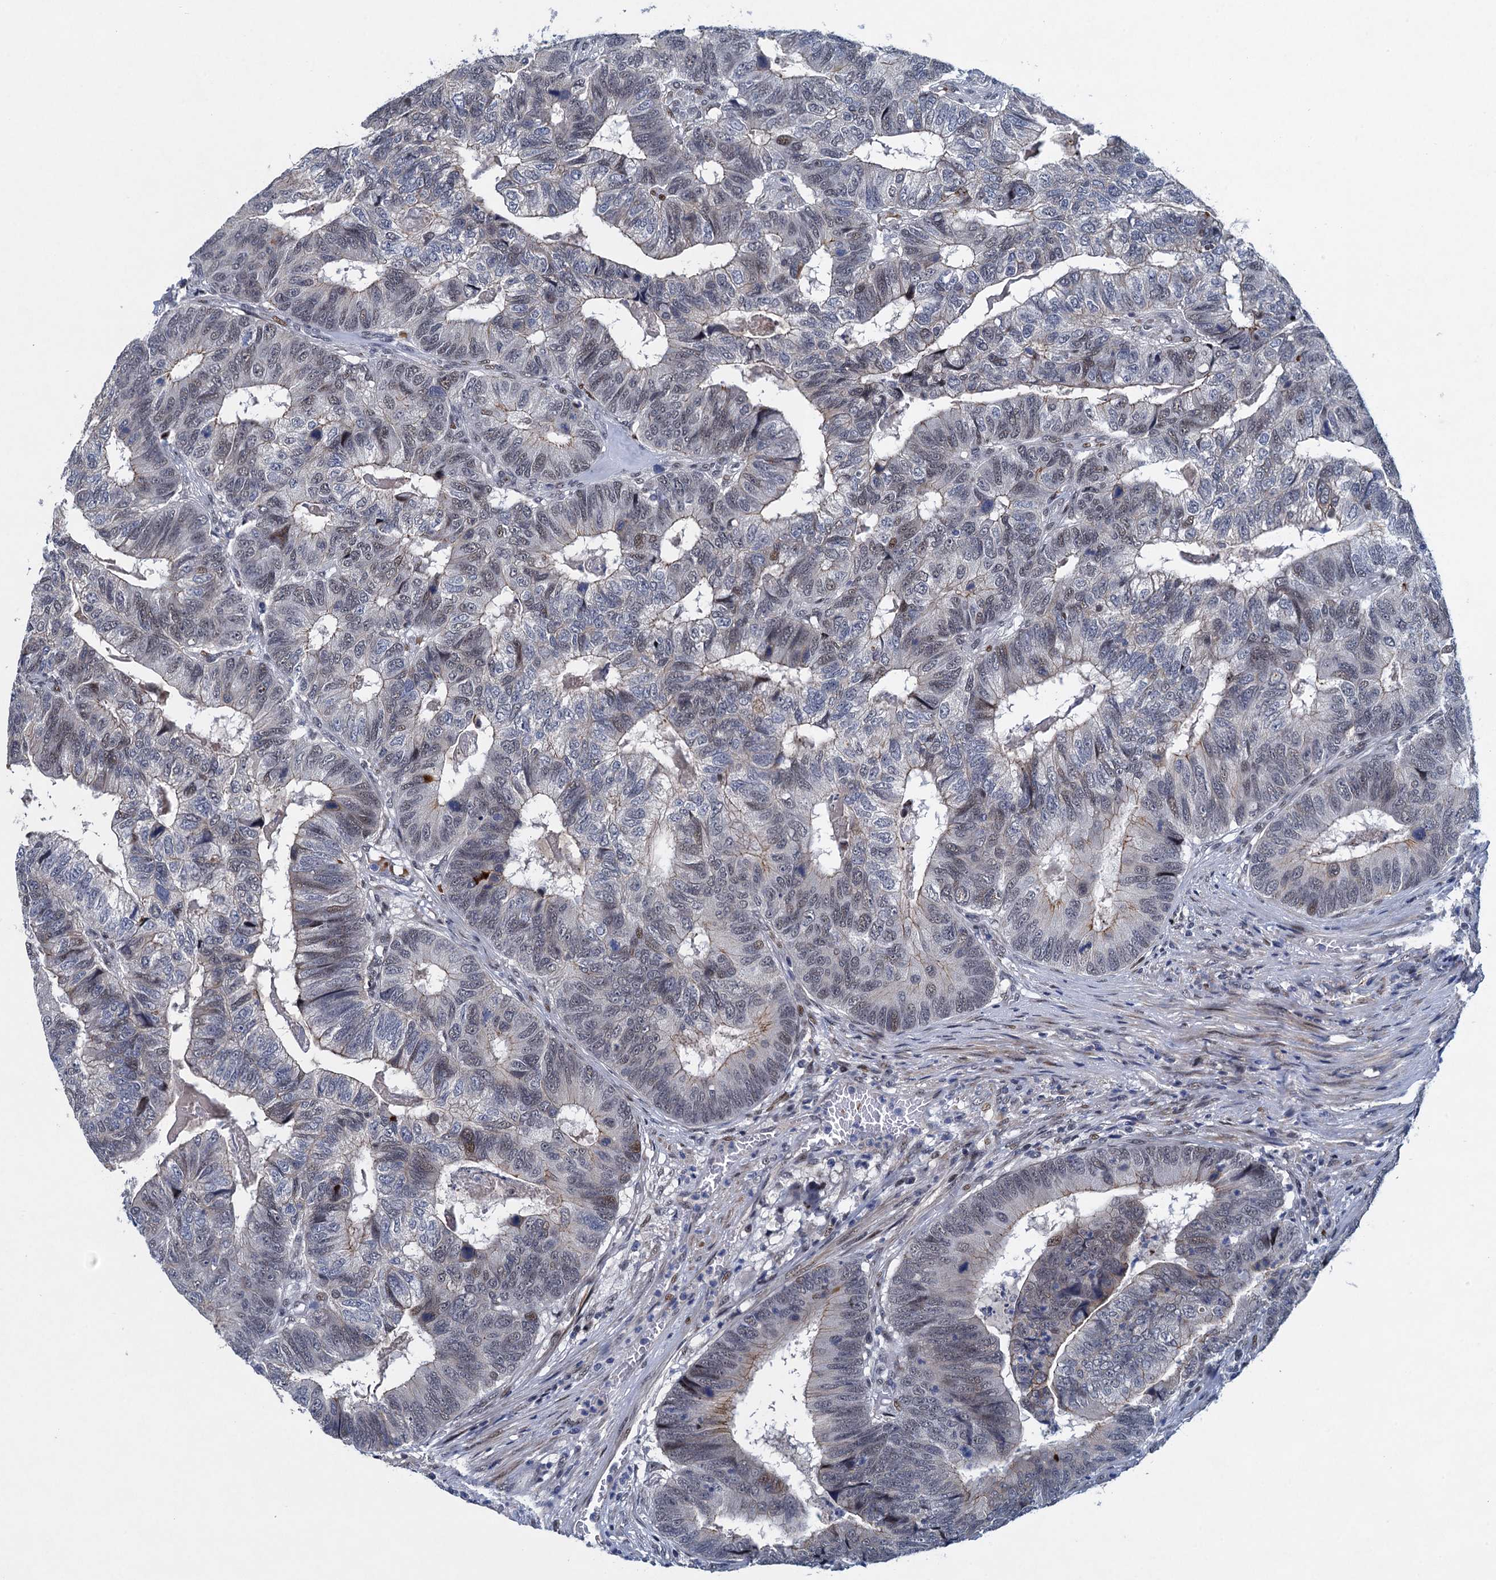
{"staining": {"intensity": "weak", "quantity": "<25%", "location": "cytoplasmic/membranous,nuclear"}, "tissue": "colorectal cancer", "cell_type": "Tumor cells", "image_type": "cancer", "snomed": [{"axis": "morphology", "description": "Adenocarcinoma, NOS"}, {"axis": "topography", "description": "Colon"}], "caption": "Immunohistochemical staining of colorectal cancer demonstrates no significant staining in tumor cells. (DAB (3,3'-diaminobenzidine) immunohistochemistry visualized using brightfield microscopy, high magnification).", "gene": "ATOSA", "patient": {"sex": "female", "age": 67}}